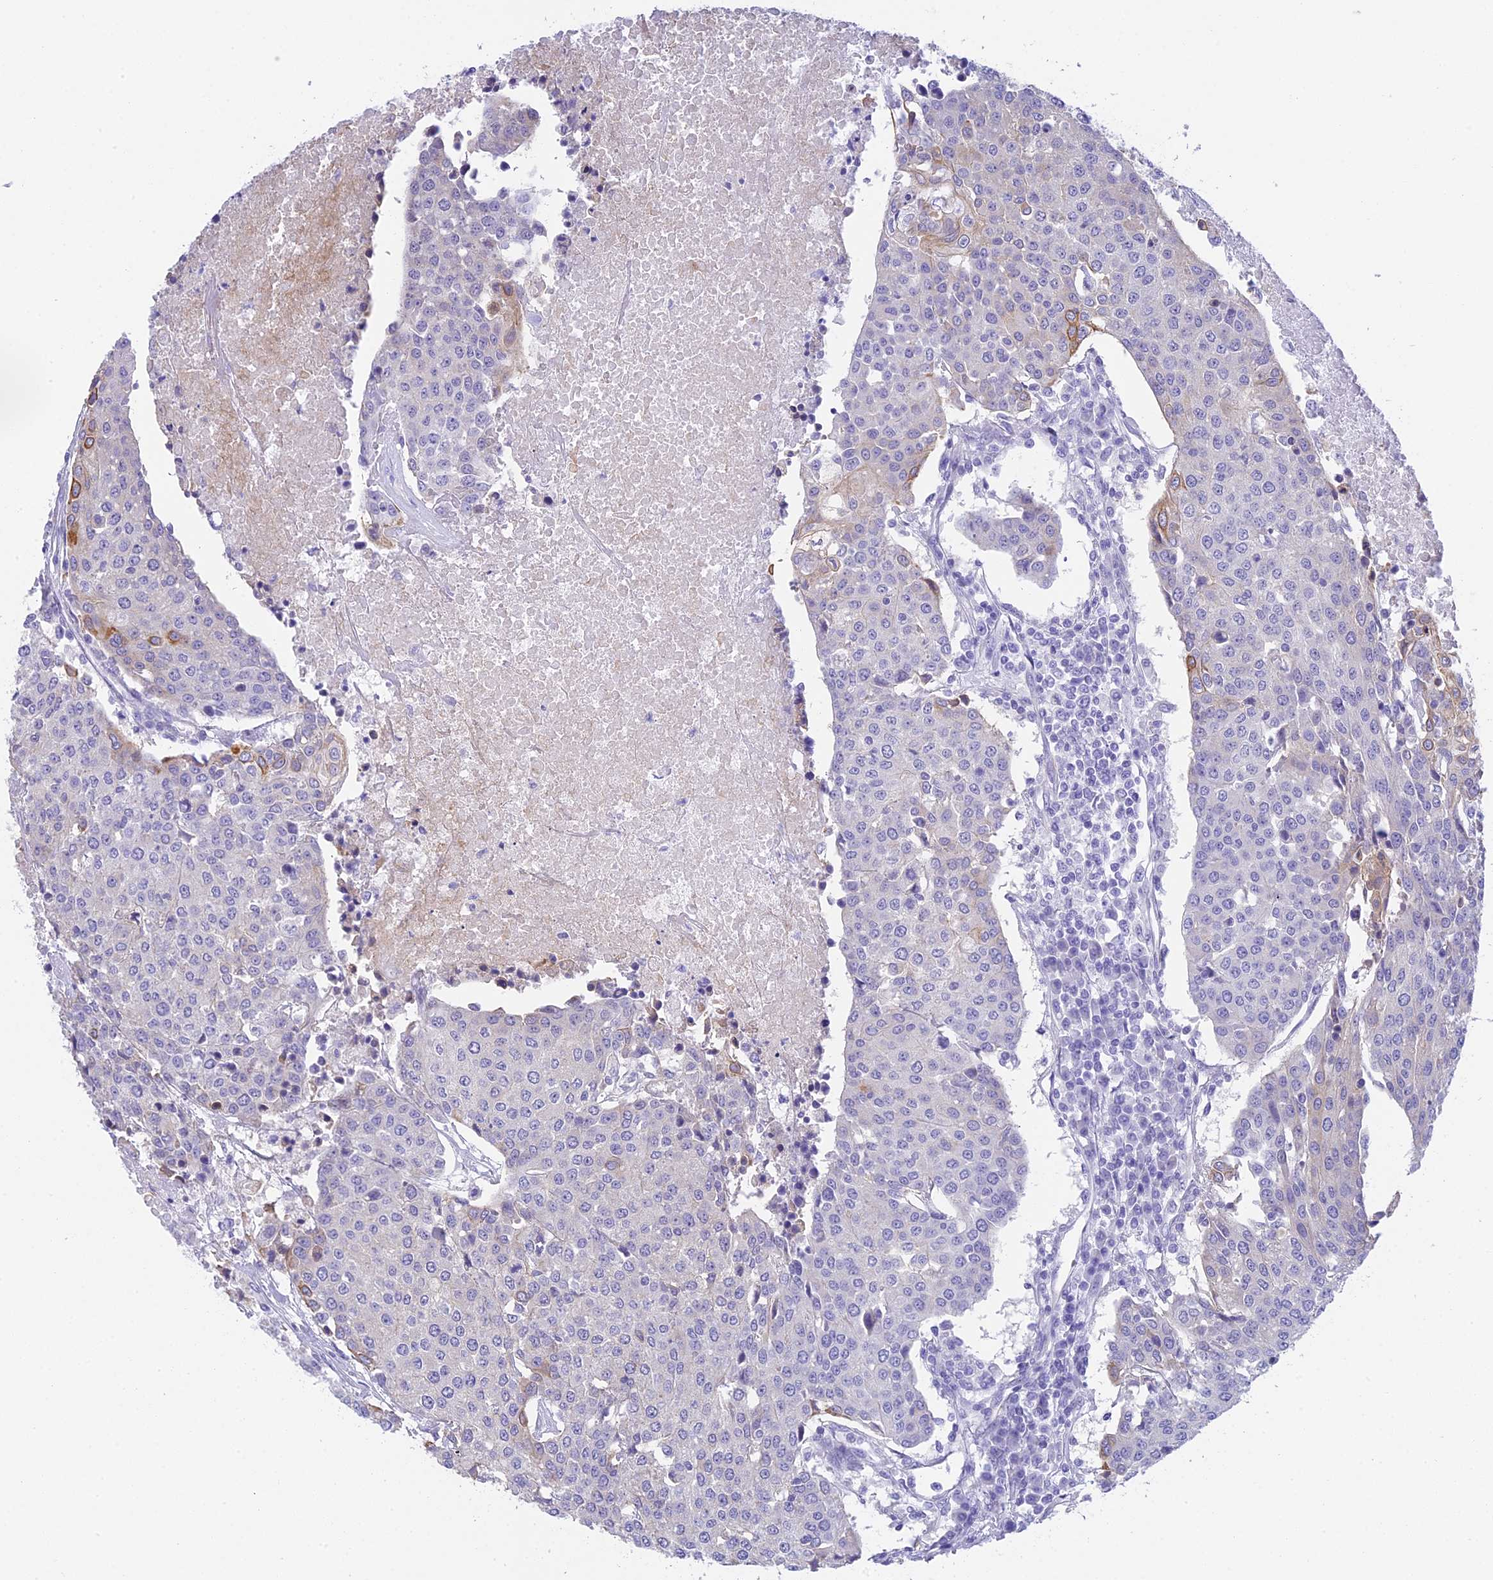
{"staining": {"intensity": "negative", "quantity": "none", "location": "none"}, "tissue": "urothelial cancer", "cell_type": "Tumor cells", "image_type": "cancer", "snomed": [{"axis": "morphology", "description": "Urothelial carcinoma, High grade"}, {"axis": "topography", "description": "Urinary bladder"}], "caption": "High magnification brightfield microscopy of urothelial cancer stained with DAB (brown) and counterstained with hematoxylin (blue): tumor cells show no significant positivity.", "gene": "TACSTD2", "patient": {"sex": "female", "age": 85}}